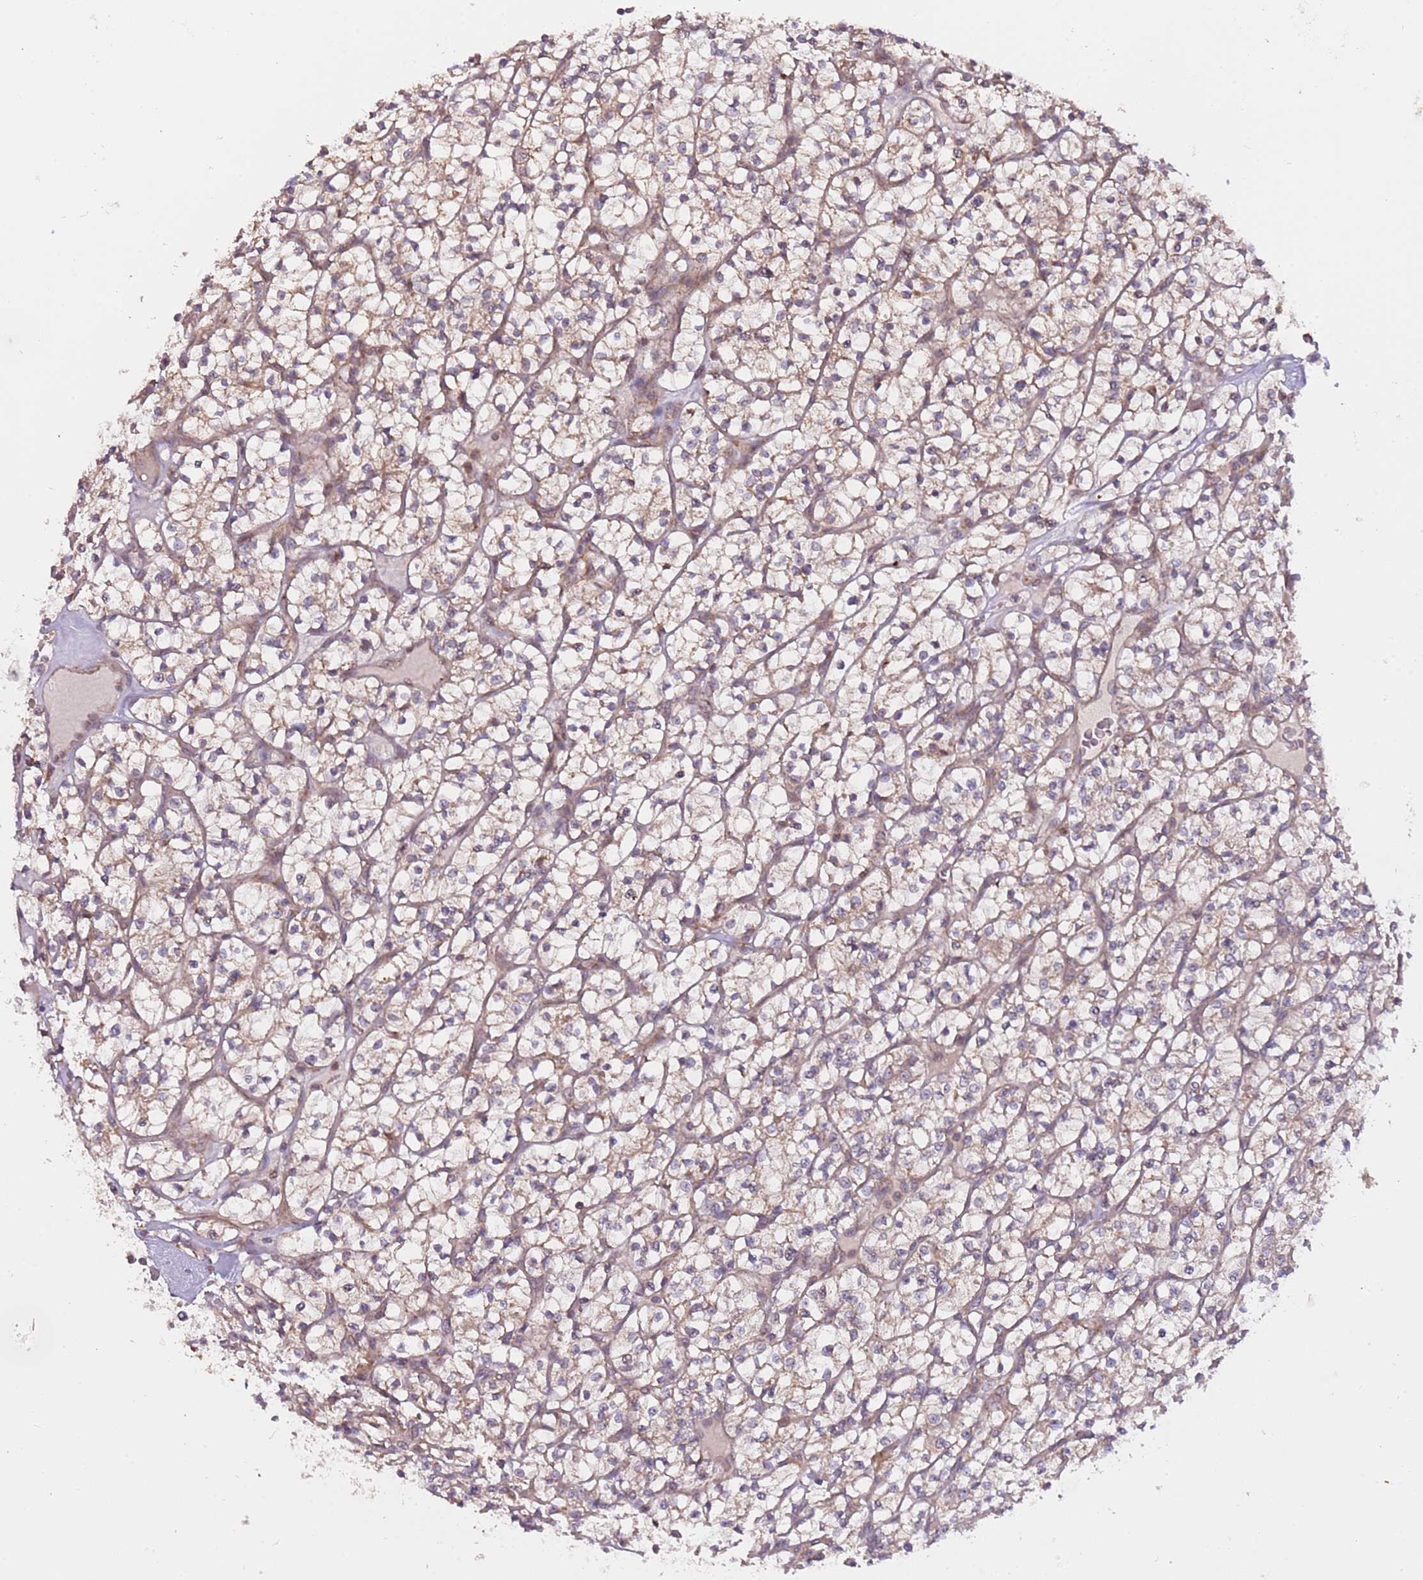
{"staining": {"intensity": "weak", "quantity": "25%-75%", "location": "cytoplasmic/membranous"}, "tissue": "renal cancer", "cell_type": "Tumor cells", "image_type": "cancer", "snomed": [{"axis": "morphology", "description": "Adenocarcinoma, NOS"}, {"axis": "topography", "description": "Kidney"}], "caption": "High-power microscopy captured an immunohistochemistry histopathology image of renal cancer, revealing weak cytoplasmic/membranous staining in about 25%-75% of tumor cells.", "gene": "RNF181", "patient": {"sex": "female", "age": 64}}